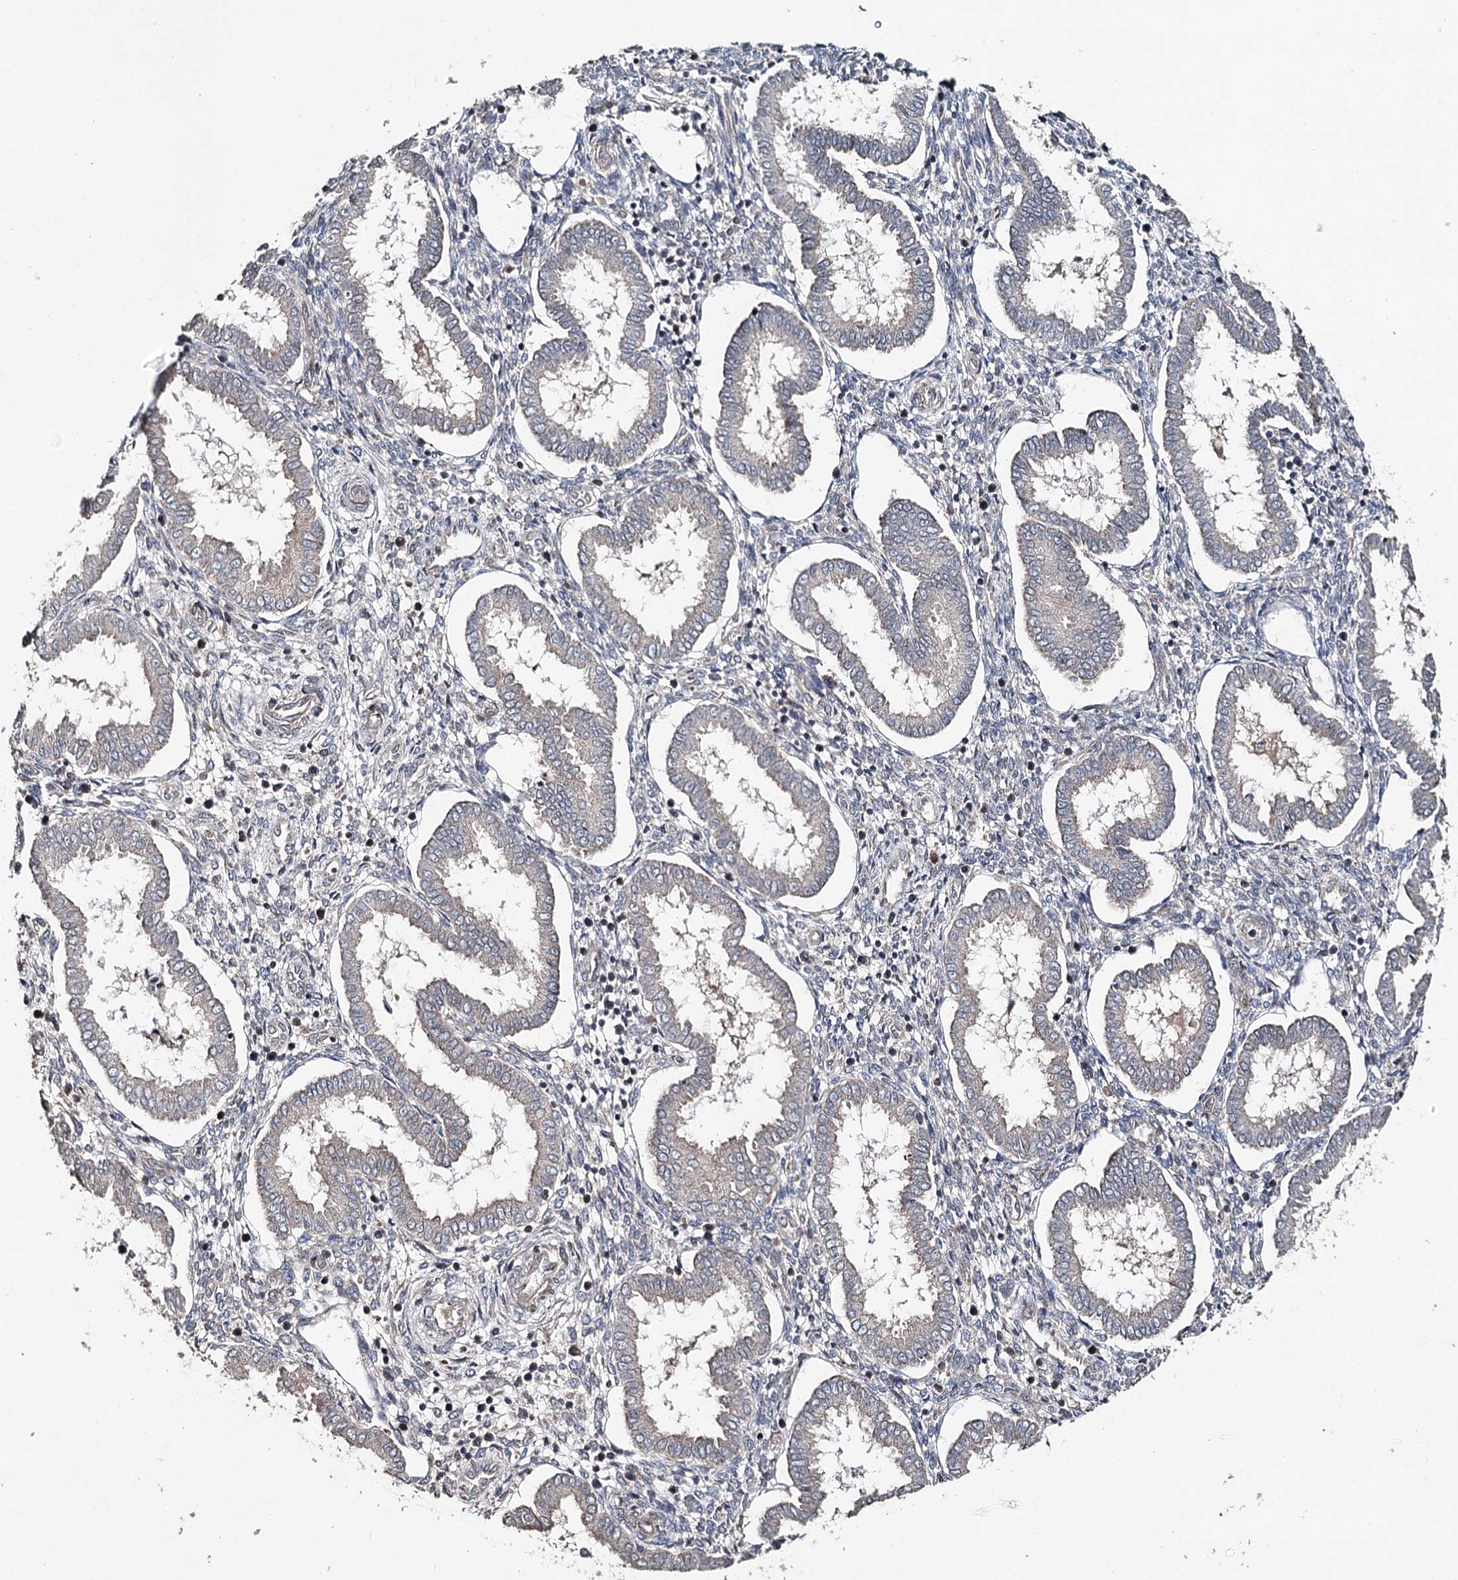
{"staining": {"intensity": "negative", "quantity": "none", "location": "none"}, "tissue": "endometrium", "cell_type": "Cells in endometrial stroma", "image_type": "normal", "snomed": [{"axis": "morphology", "description": "Normal tissue, NOS"}, {"axis": "topography", "description": "Endometrium"}], "caption": "Immunohistochemistry (IHC) micrograph of normal human endometrium stained for a protein (brown), which reveals no expression in cells in endometrial stroma.", "gene": "NOPCHAP1", "patient": {"sex": "female", "age": 24}}